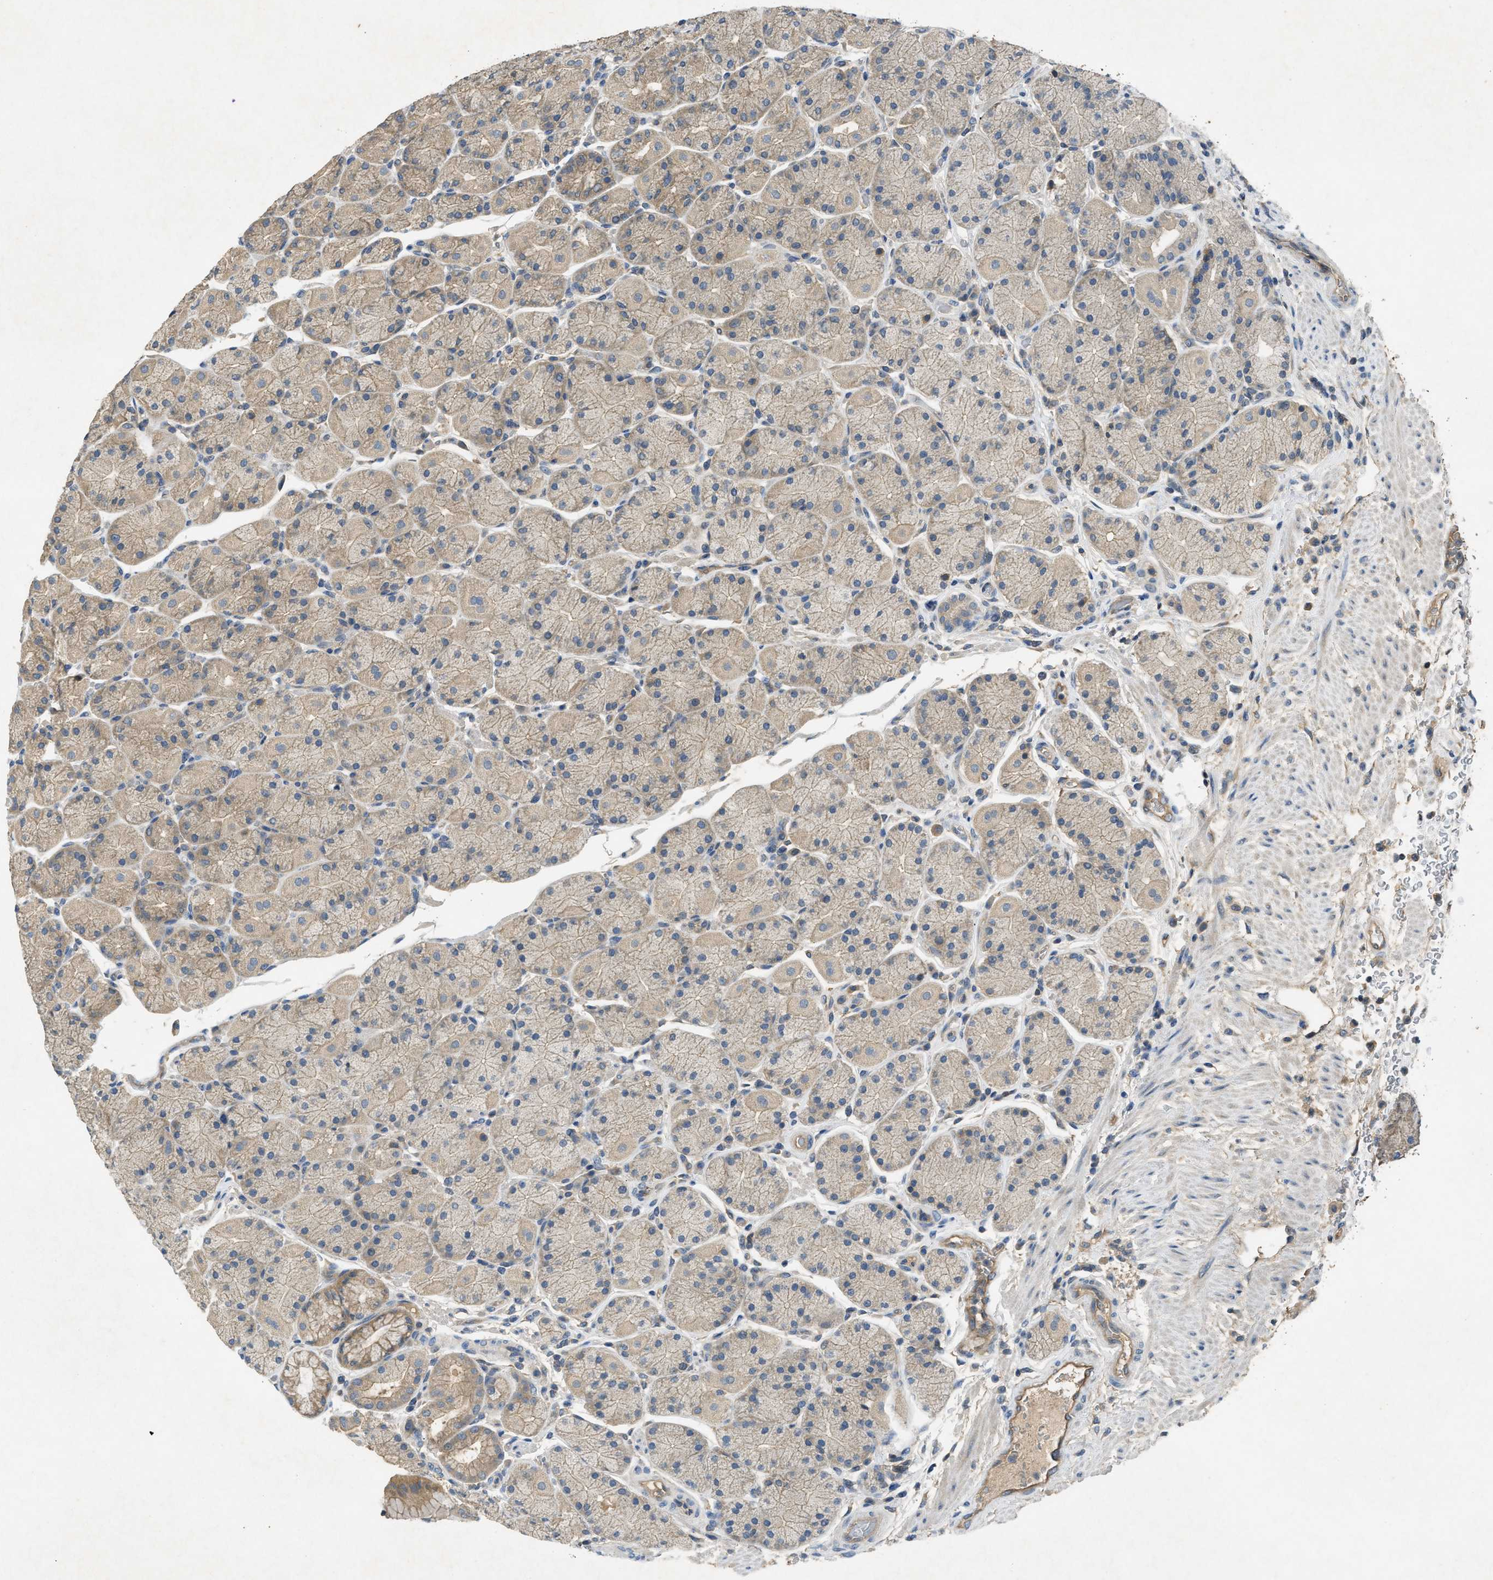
{"staining": {"intensity": "moderate", "quantity": ">75%", "location": "cytoplasmic/membranous"}, "tissue": "stomach", "cell_type": "Glandular cells", "image_type": "normal", "snomed": [{"axis": "morphology", "description": "Normal tissue, NOS"}, {"axis": "morphology", "description": "Carcinoid, malignant, NOS"}, {"axis": "topography", "description": "Stomach, upper"}], "caption": "IHC of benign human stomach exhibits medium levels of moderate cytoplasmic/membranous staining in approximately >75% of glandular cells.", "gene": "PPP3CA", "patient": {"sex": "male", "age": 39}}